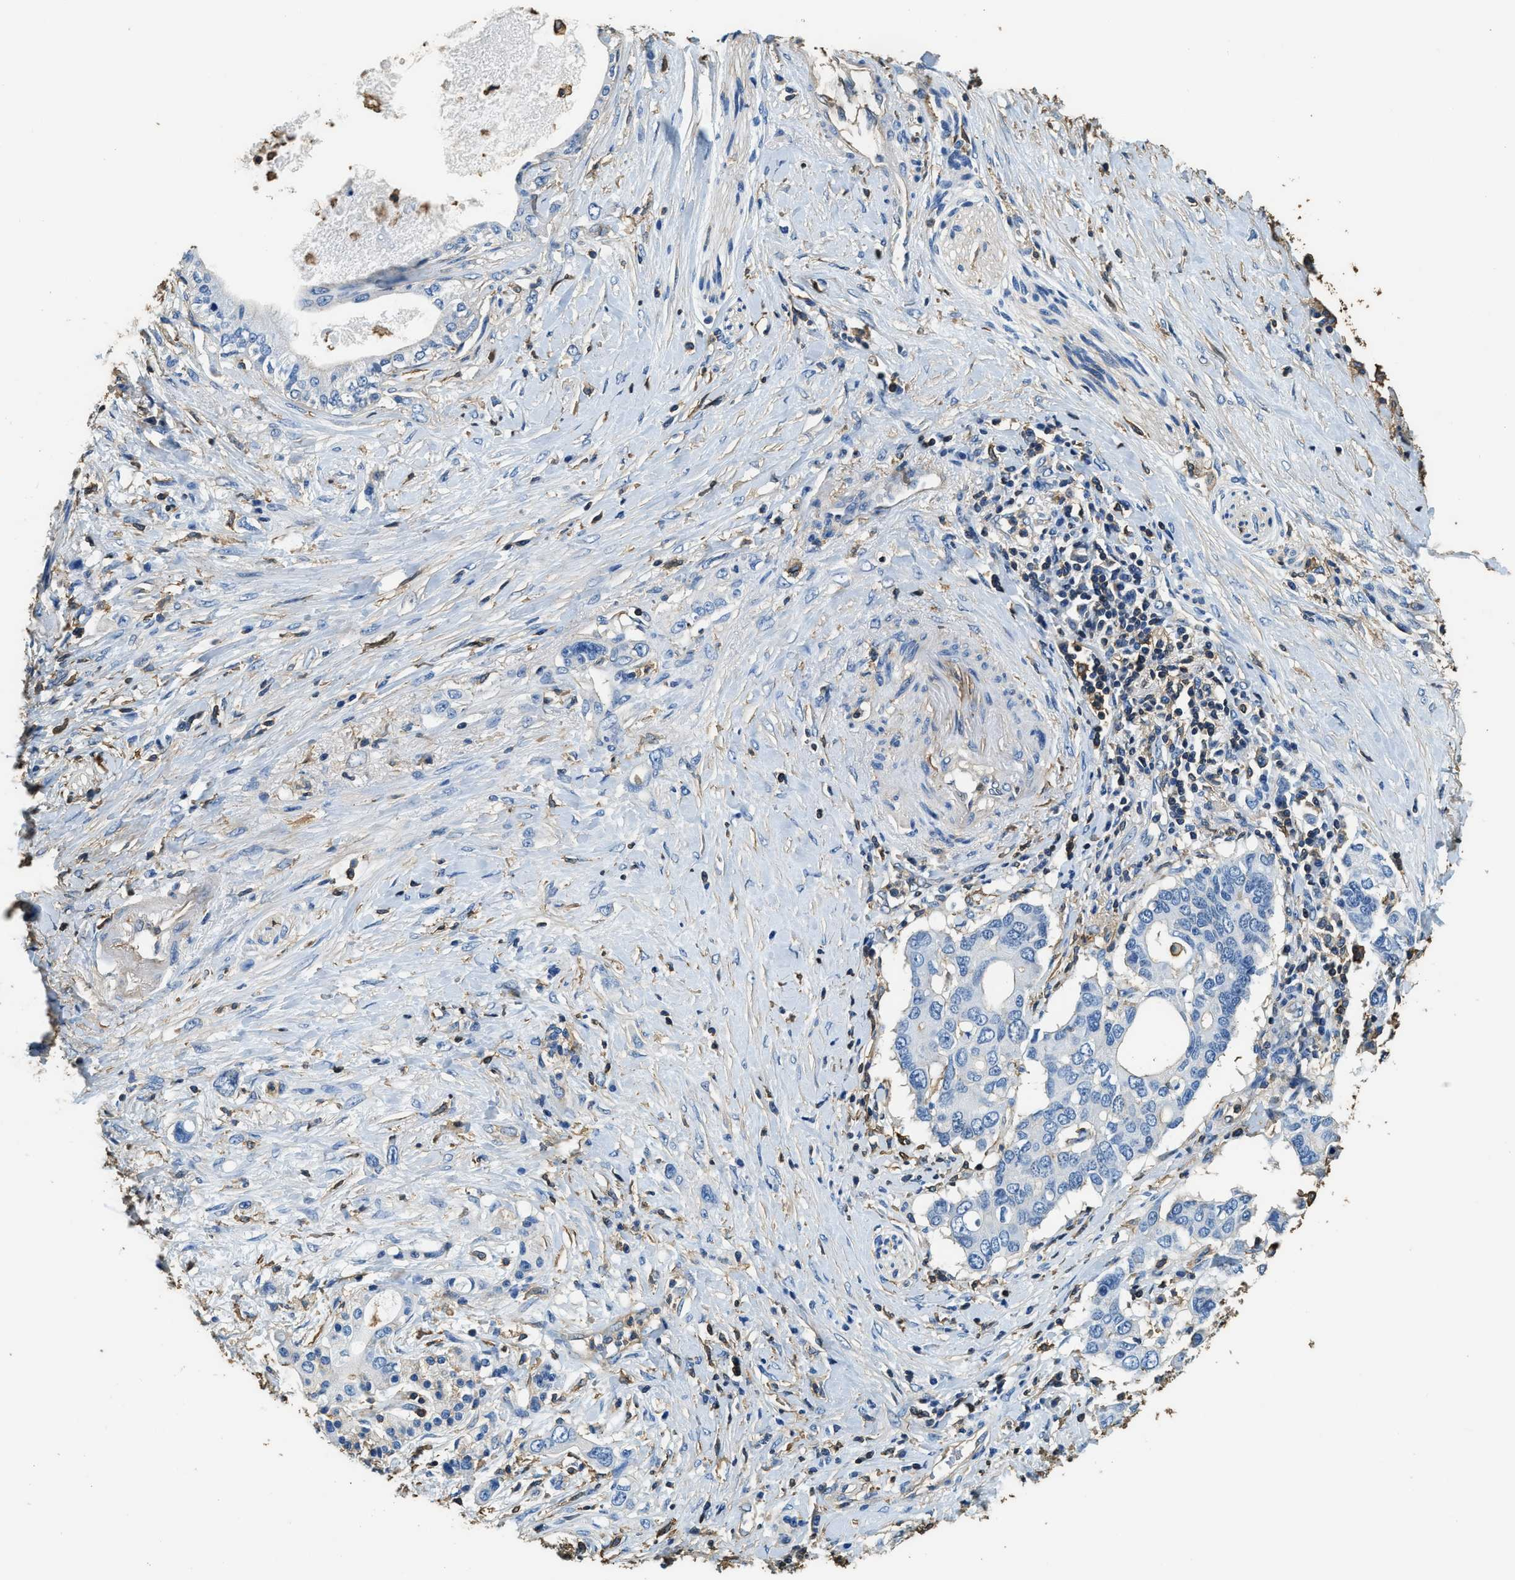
{"staining": {"intensity": "negative", "quantity": "none", "location": "none"}, "tissue": "pancreatic cancer", "cell_type": "Tumor cells", "image_type": "cancer", "snomed": [{"axis": "morphology", "description": "Adenocarcinoma, NOS"}, {"axis": "topography", "description": "Pancreas"}], "caption": "DAB (3,3'-diaminobenzidine) immunohistochemical staining of pancreatic cancer displays no significant expression in tumor cells.", "gene": "ACCS", "patient": {"sex": "female", "age": 56}}